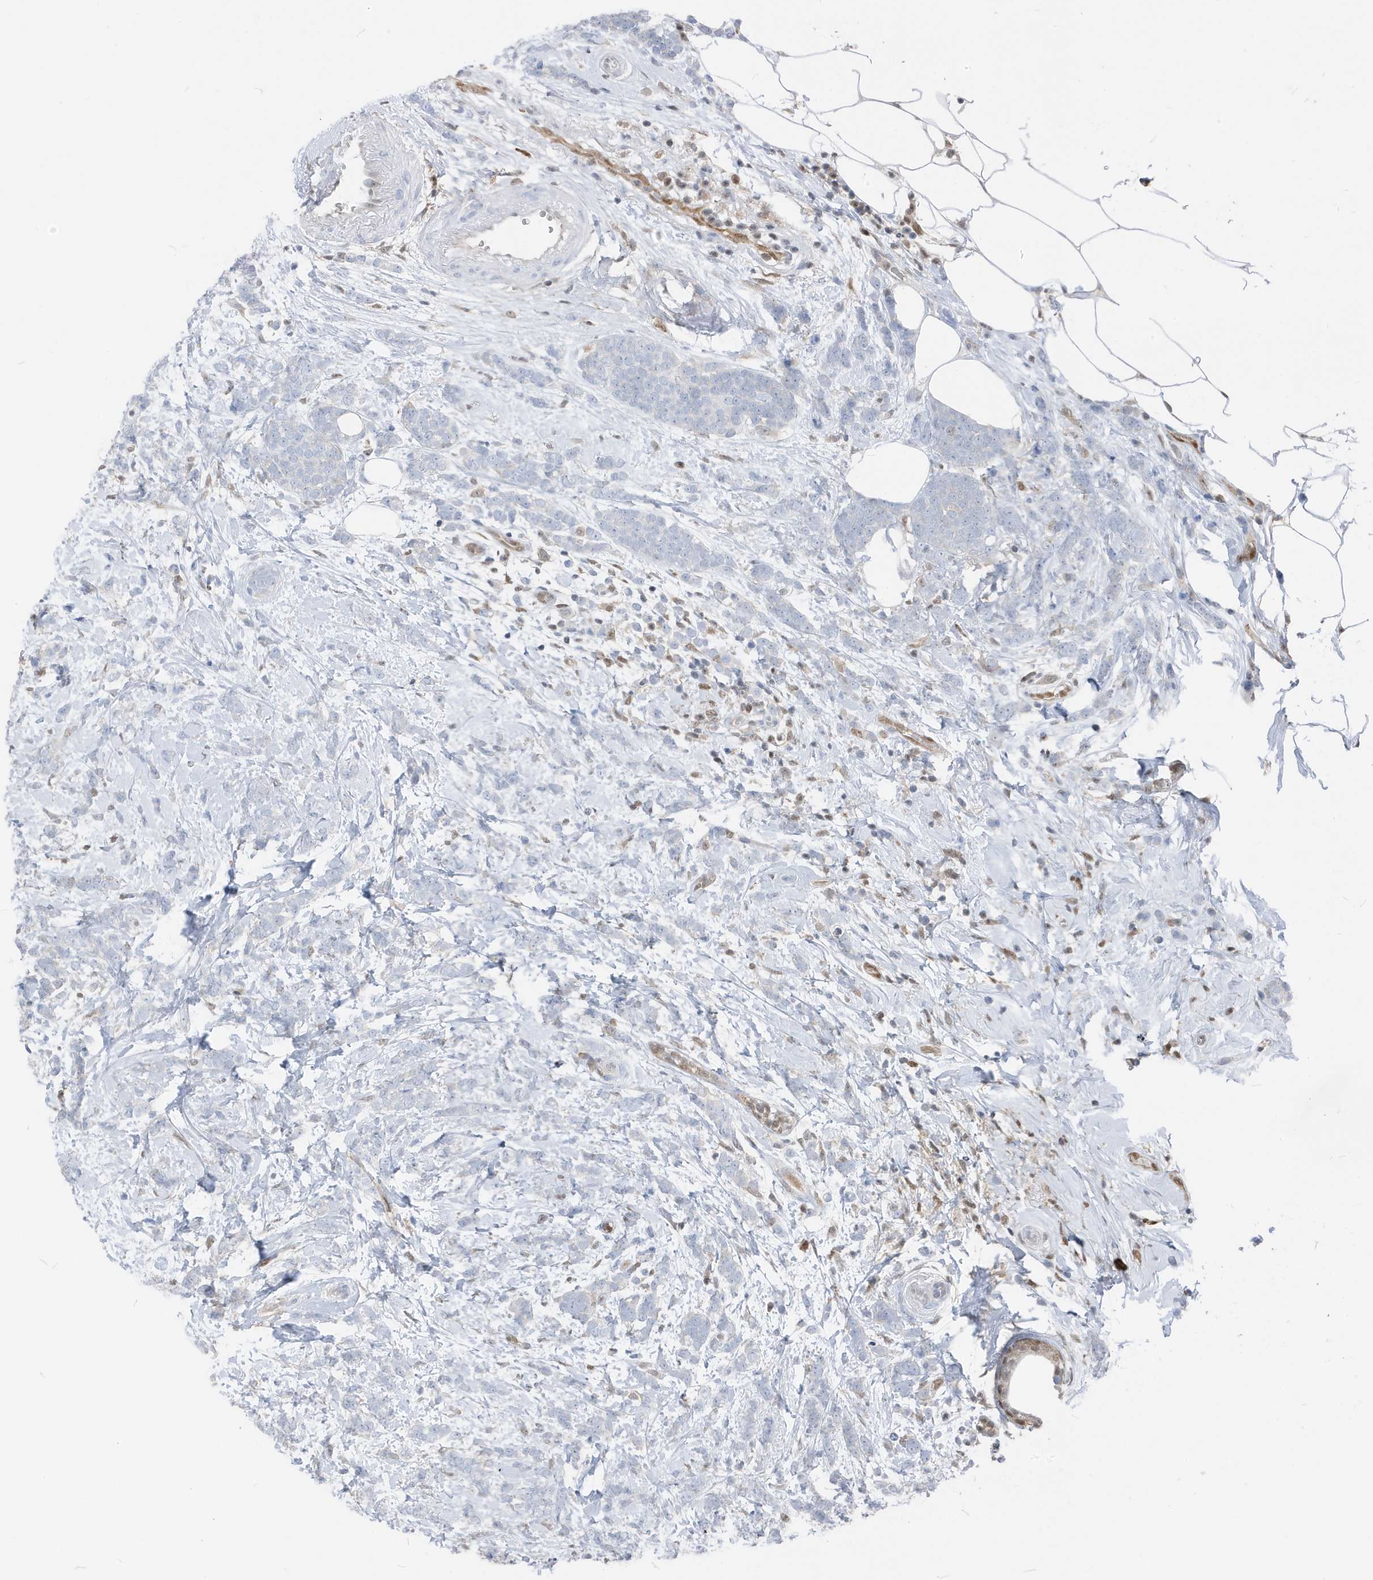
{"staining": {"intensity": "negative", "quantity": "none", "location": "none"}, "tissue": "breast cancer", "cell_type": "Tumor cells", "image_type": "cancer", "snomed": [{"axis": "morphology", "description": "Lobular carcinoma"}, {"axis": "topography", "description": "Breast"}], "caption": "The immunohistochemistry photomicrograph has no significant staining in tumor cells of lobular carcinoma (breast) tissue.", "gene": "NCOA7", "patient": {"sex": "female", "age": 58}}